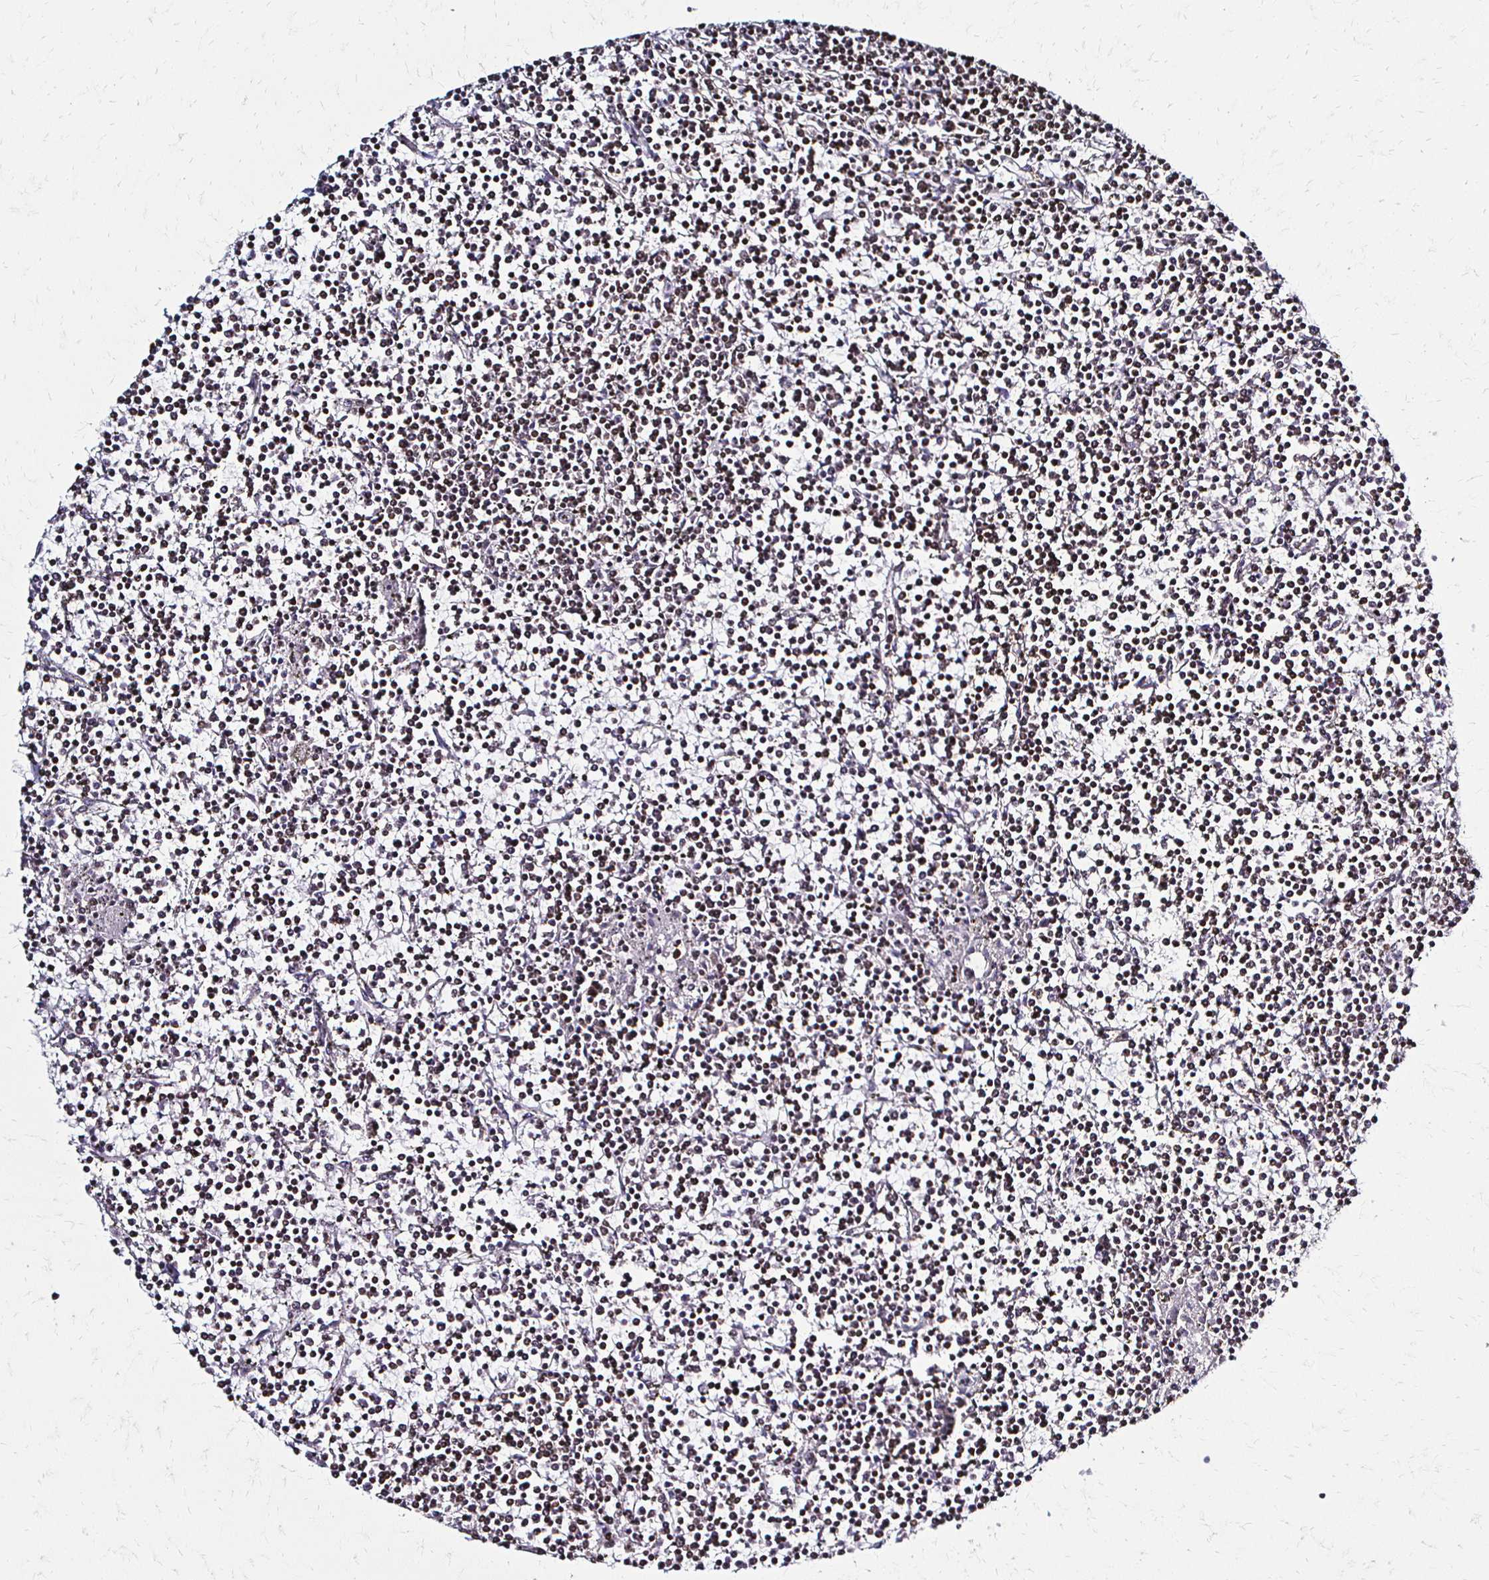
{"staining": {"intensity": "weak", "quantity": ">75%", "location": "nuclear"}, "tissue": "lymphoma", "cell_type": "Tumor cells", "image_type": "cancer", "snomed": [{"axis": "morphology", "description": "Malignant lymphoma, non-Hodgkin's type, Low grade"}, {"axis": "topography", "description": "Spleen"}], "caption": "Lymphoma was stained to show a protein in brown. There is low levels of weak nuclear staining in approximately >75% of tumor cells.", "gene": "HOXA9", "patient": {"sex": "female", "age": 19}}